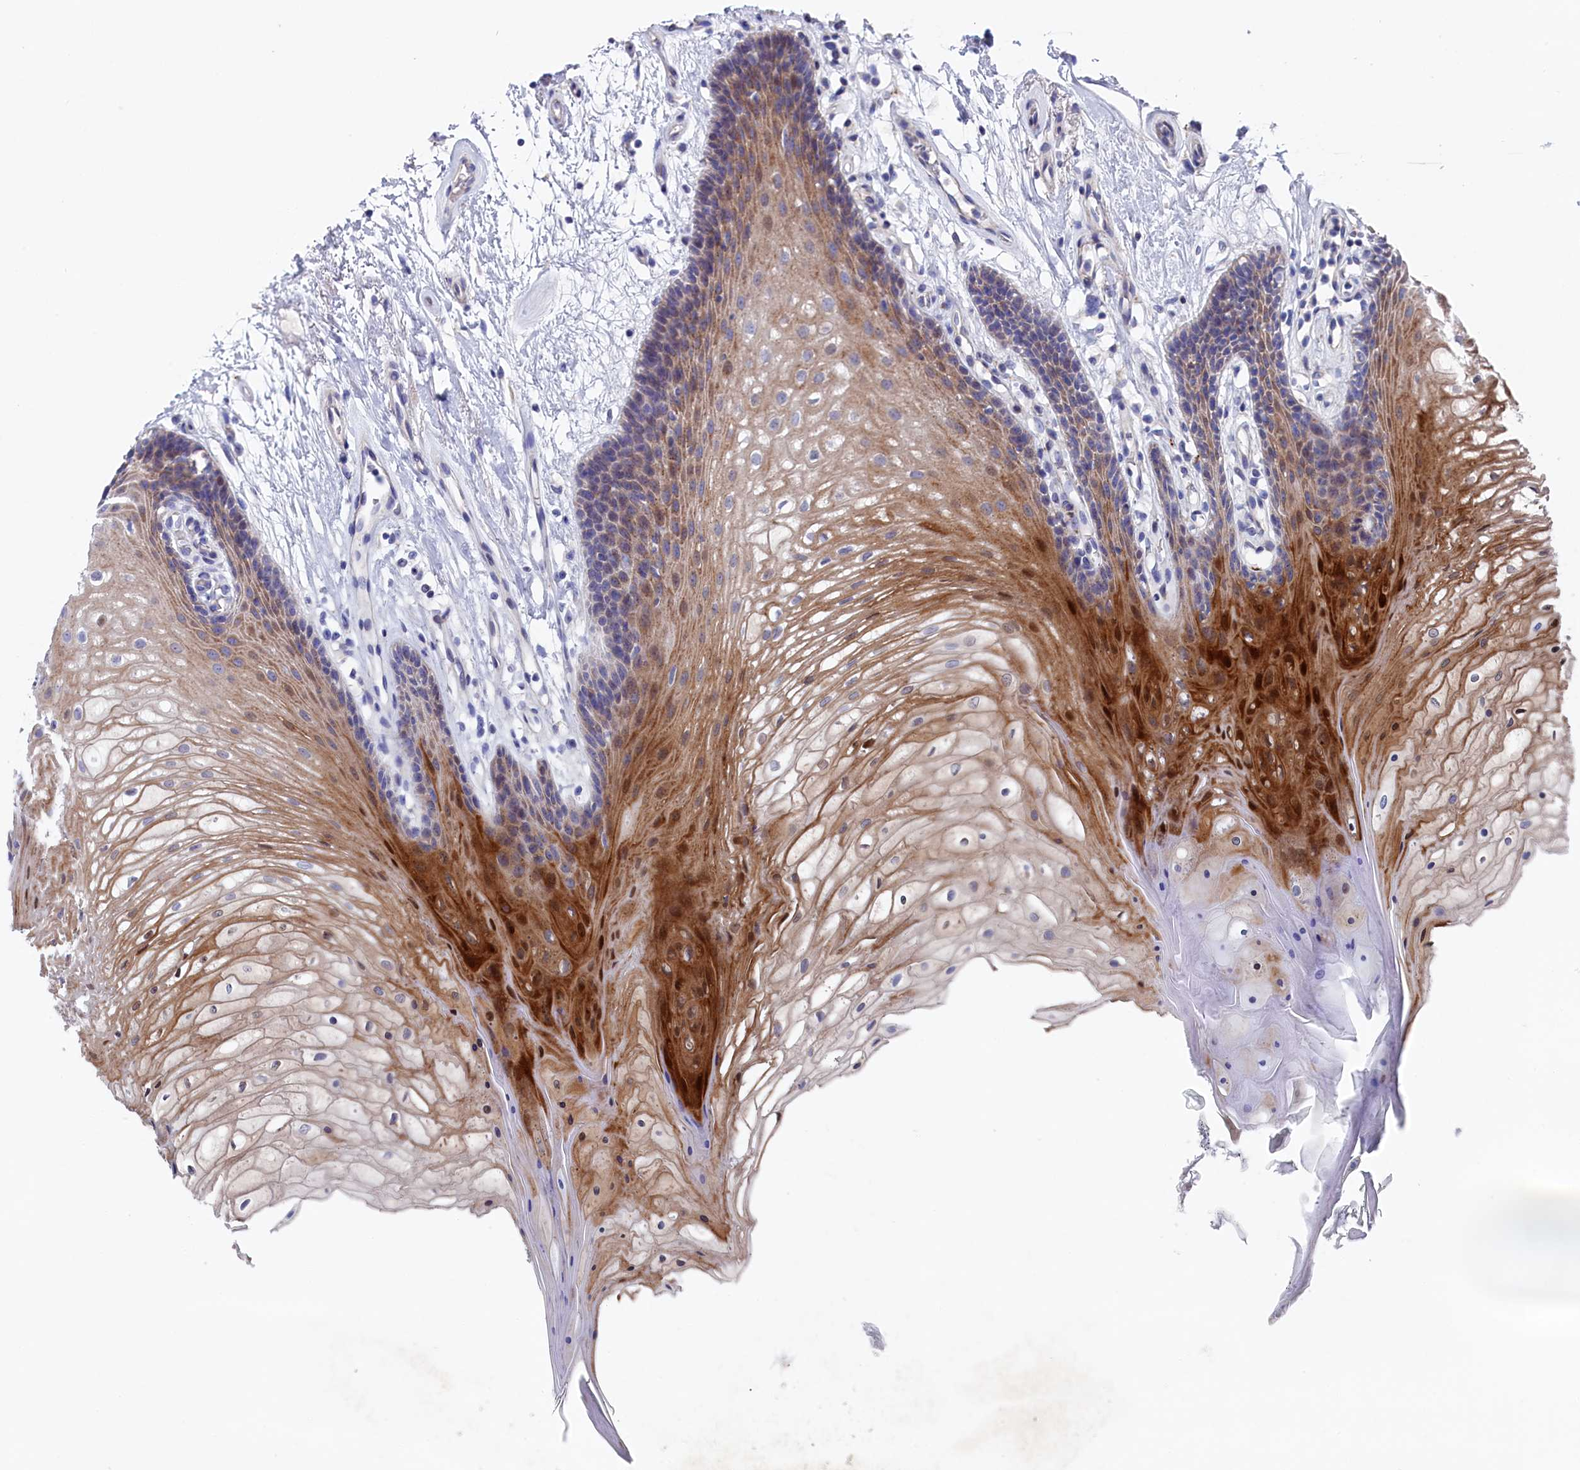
{"staining": {"intensity": "strong", "quantity": "<25%", "location": "cytoplasmic/membranous"}, "tissue": "oral mucosa", "cell_type": "Squamous epithelial cells", "image_type": "normal", "snomed": [{"axis": "morphology", "description": "Normal tissue, NOS"}, {"axis": "topography", "description": "Oral tissue"}], "caption": "IHC staining of unremarkable oral mucosa, which shows medium levels of strong cytoplasmic/membranous positivity in about <25% of squamous epithelial cells indicating strong cytoplasmic/membranous protein positivity. The staining was performed using DAB (3,3'-diaminobenzidine) (brown) for protein detection and nuclei were counterstained in hematoxylin (blue).", "gene": "NUDT7", "patient": {"sex": "female", "age": 80}}